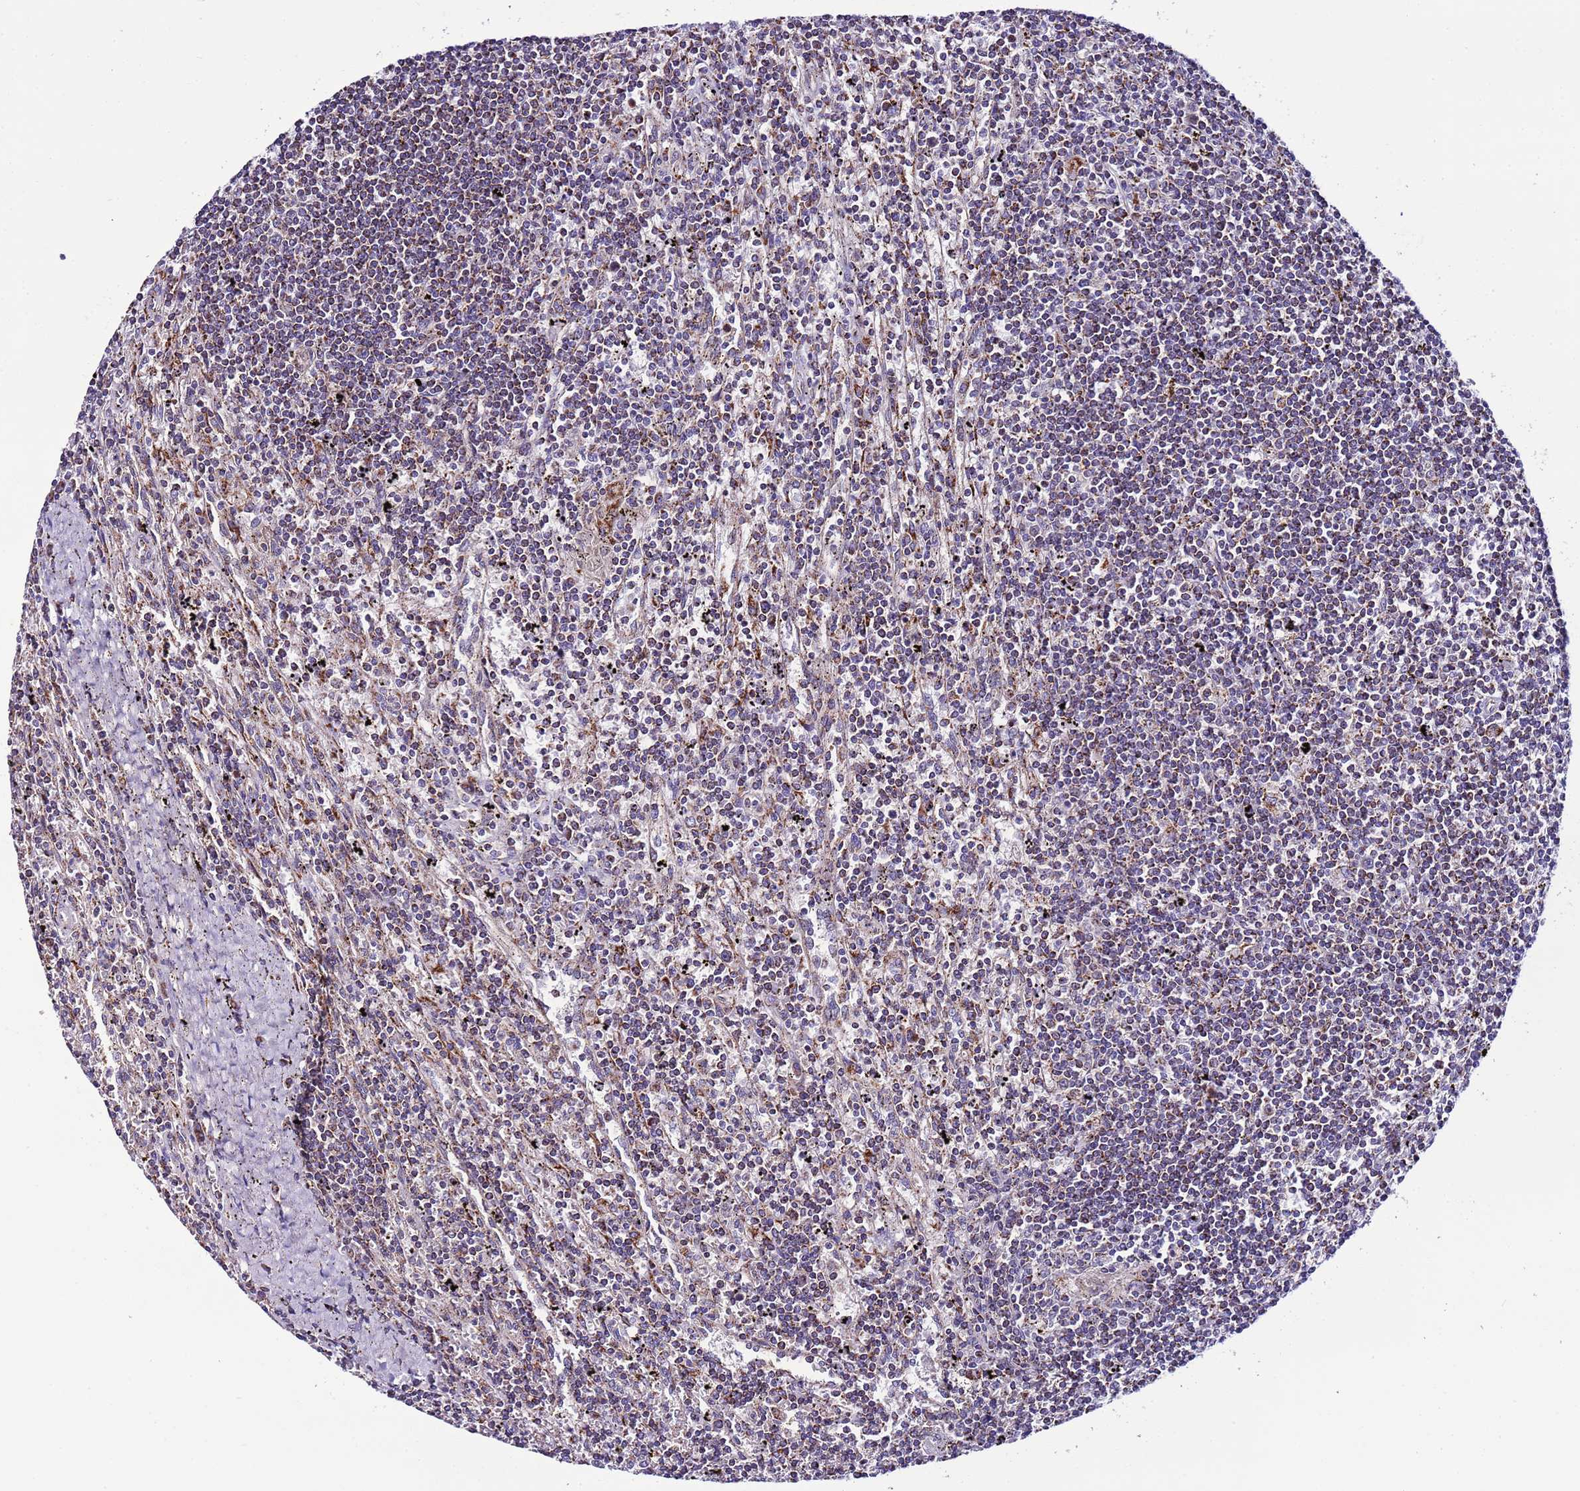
{"staining": {"intensity": "weak", "quantity": "<25%", "location": "cytoplasmic/membranous"}, "tissue": "lymphoma", "cell_type": "Tumor cells", "image_type": "cancer", "snomed": [{"axis": "morphology", "description": "Malignant lymphoma, non-Hodgkin's type, Low grade"}, {"axis": "topography", "description": "Spleen"}], "caption": "This is an IHC photomicrograph of human malignant lymphoma, non-Hodgkin's type (low-grade). There is no expression in tumor cells.", "gene": "UEVLD", "patient": {"sex": "male", "age": 76}}